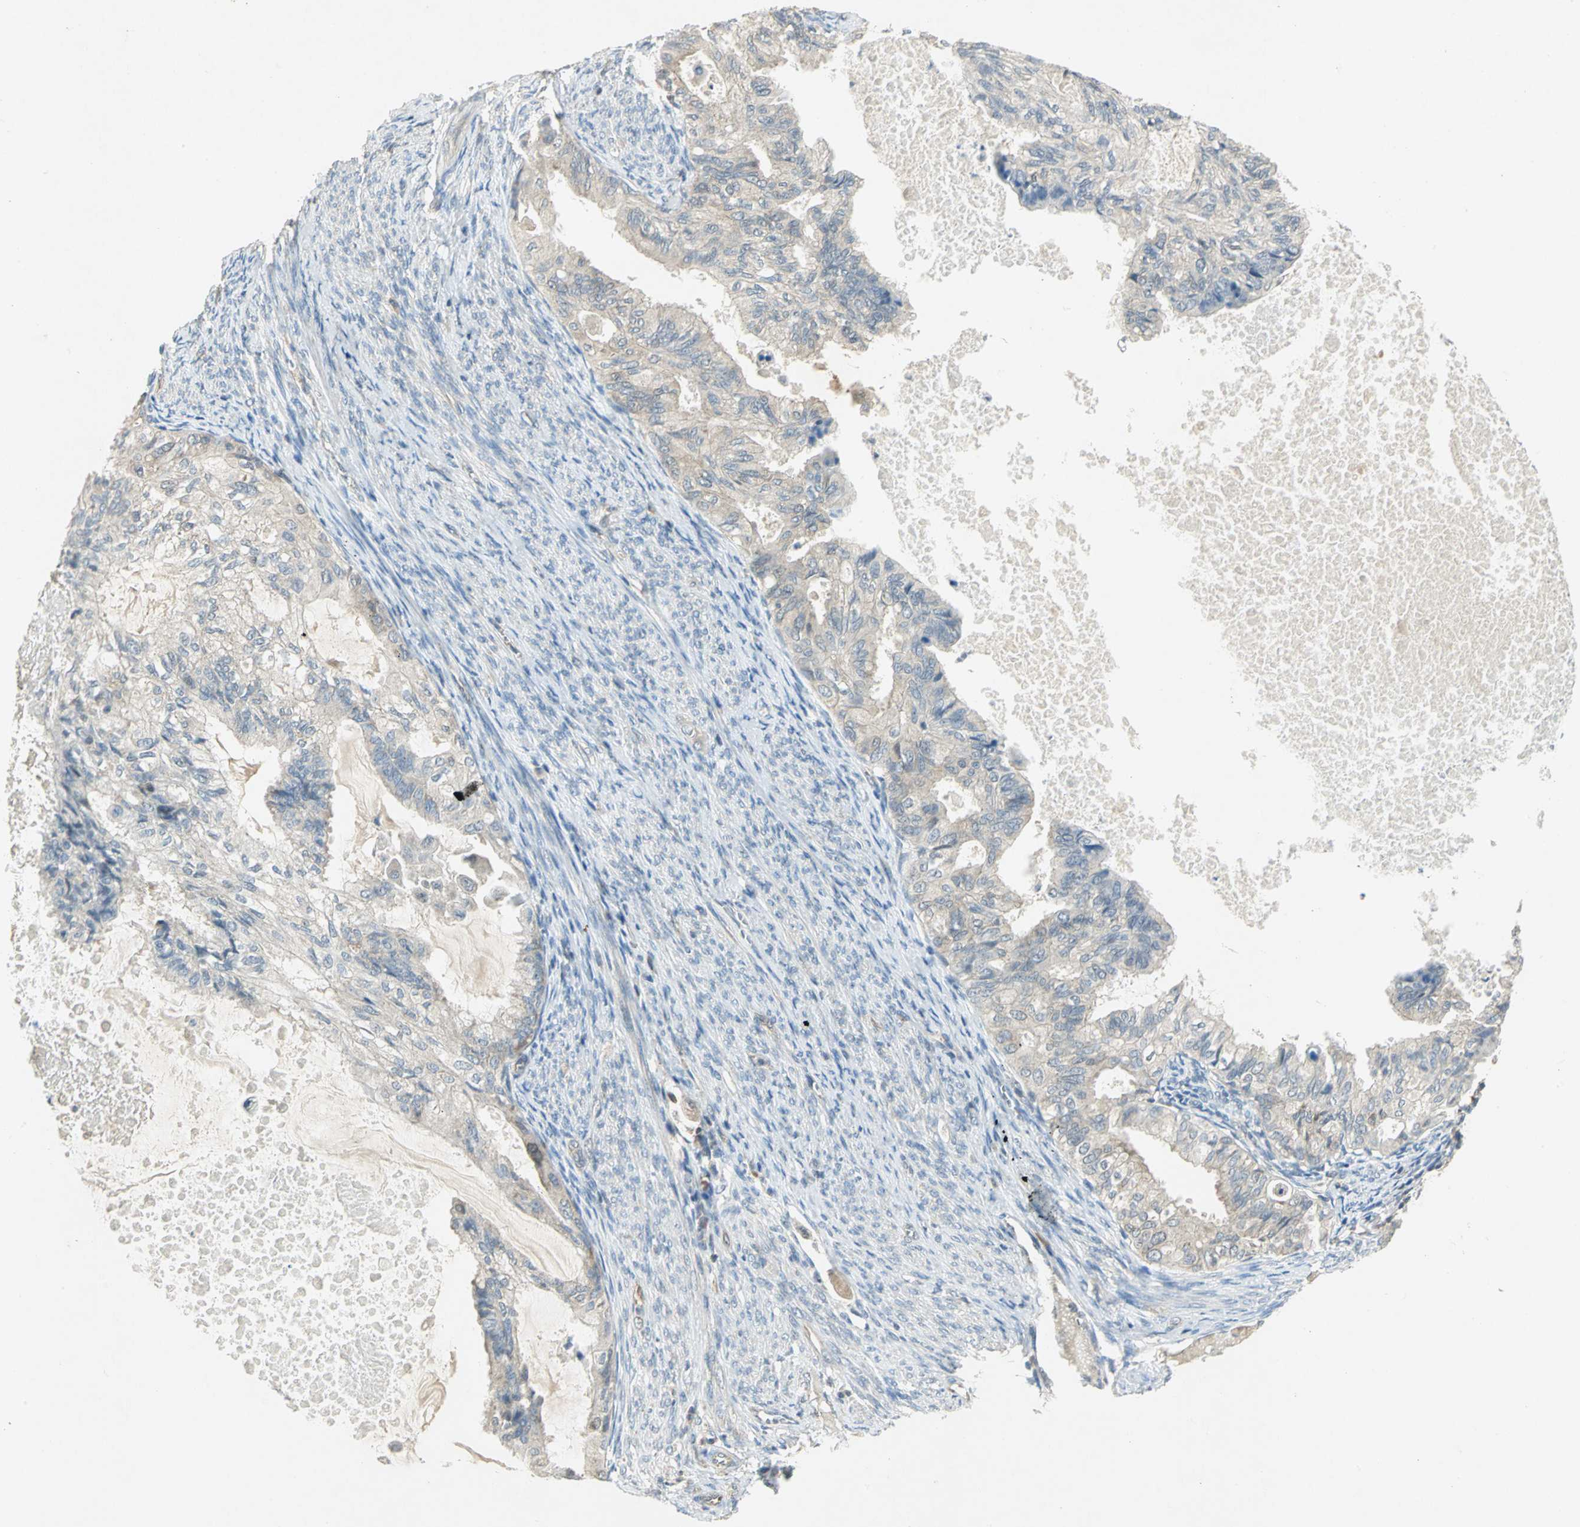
{"staining": {"intensity": "weak", "quantity": "25%-75%", "location": "cytoplasmic/membranous"}, "tissue": "cervical cancer", "cell_type": "Tumor cells", "image_type": "cancer", "snomed": [{"axis": "morphology", "description": "Normal tissue, NOS"}, {"axis": "morphology", "description": "Adenocarcinoma, NOS"}, {"axis": "topography", "description": "Cervix"}, {"axis": "topography", "description": "Endometrium"}], "caption": "There is low levels of weak cytoplasmic/membranous positivity in tumor cells of cervical cancer, as demonstrated by immunohistochemical staining (brown color).", "gene": "PPIA", "patient": {"sex": "female", "age": 86}}